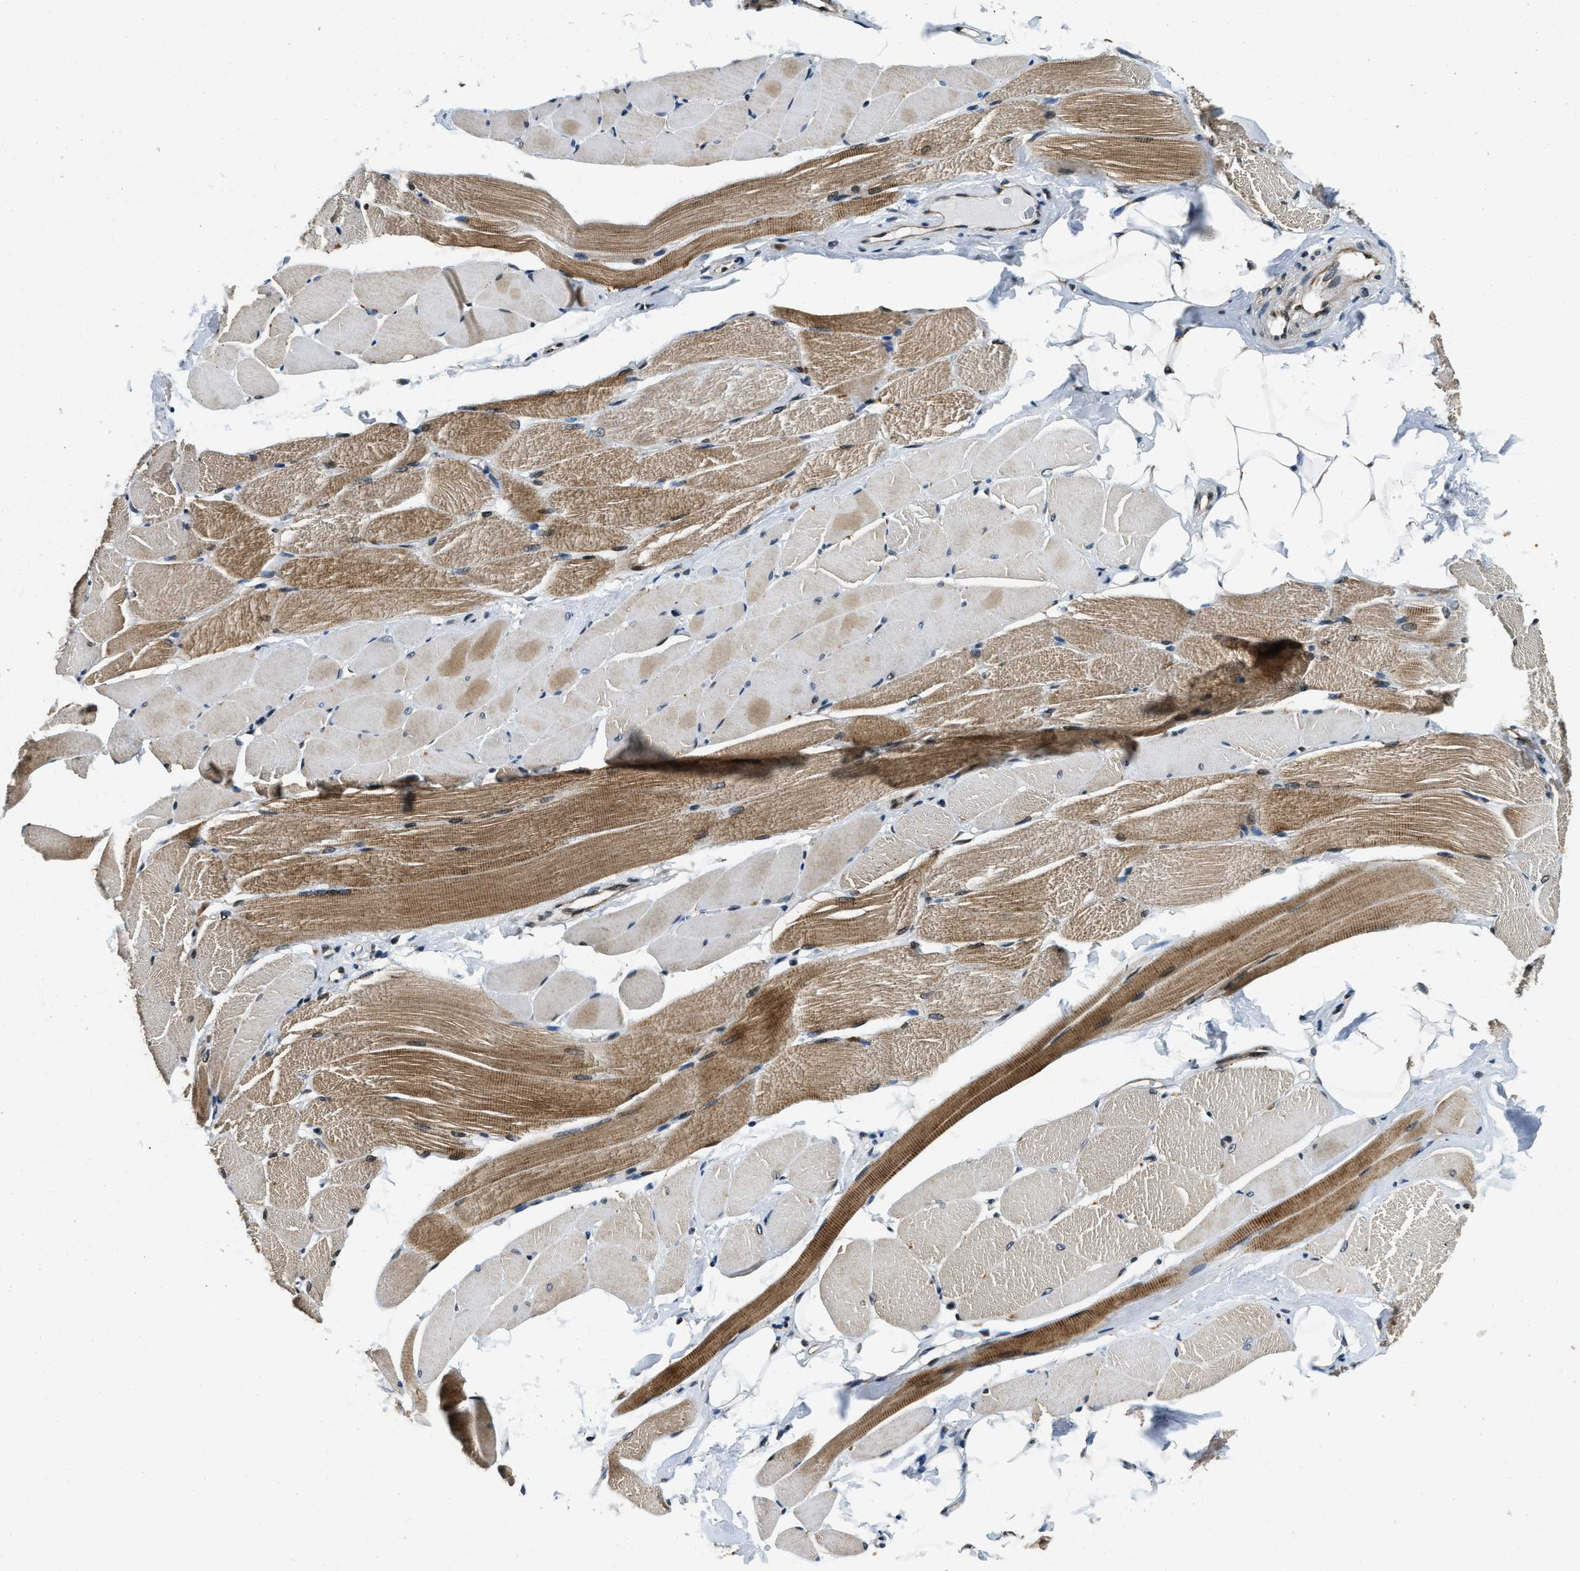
{"staining": {"intensity": "moderate", "quantity": ">75%", "location": "cytoplasmic/membranous"}, "tissue": "skeletal muscle", "cell_type": "Myocytes", "image_type": "normal", "snomed": [{"axis": "morphology", "description": "Normal tissue, NOS"}, {"axis": "topography", "description": "Skeletal muscle"}, {"axis": "topography", "description": "Peripheral nerve tissue"}], "caption": "A high-resolution histopathology image shows immunohistochemistry staining of benign skeletal muscle, which shows moderate cytoplasmic/membranous positivity in about >75% of myocytes.", "gene": "ZC3HC1", "patient": {"sex": "female", "age": 84}}